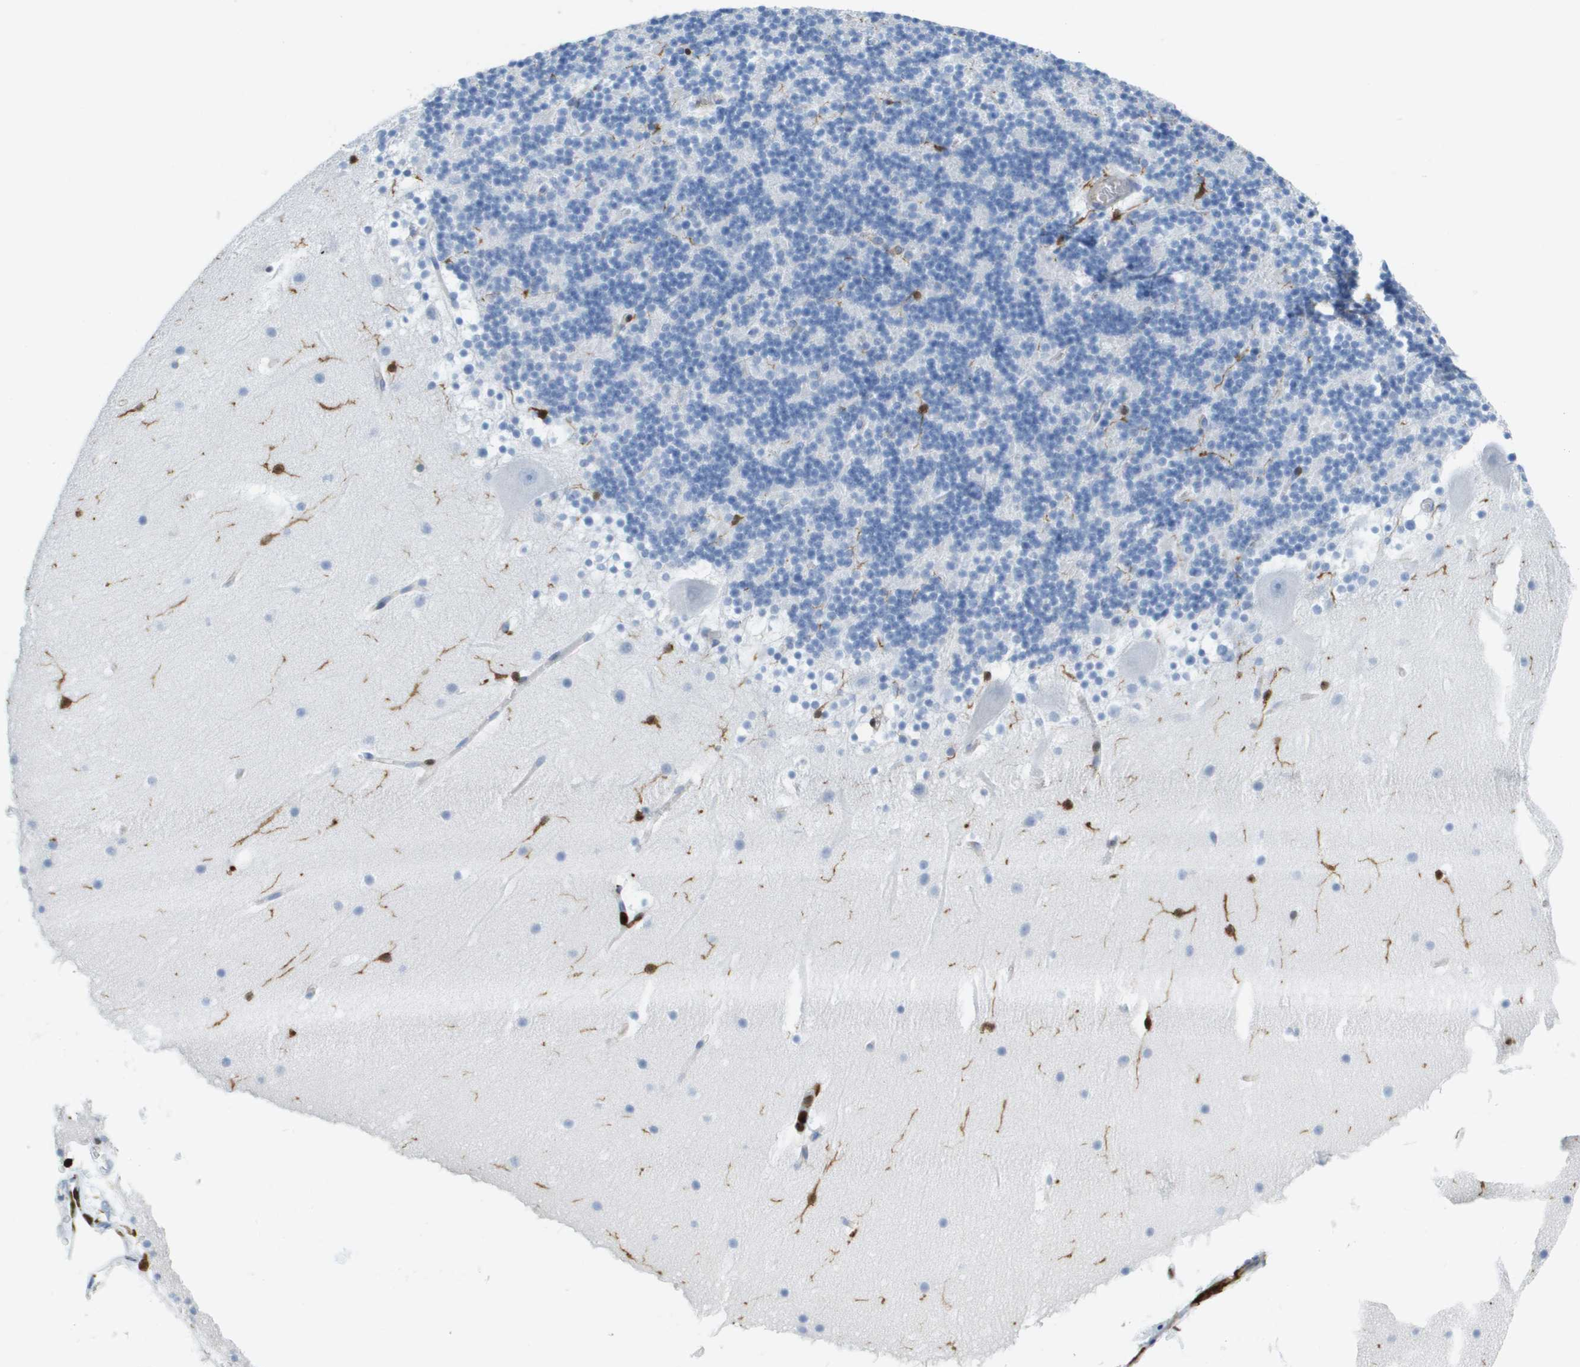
{"staining": {"intensity": "negative", "quantity": "none", "location": "none"}, "tissue": "cerebellum", "cell_type": "Cells in granular layer", "image_type": "normal", "snomed": [{"axis": "morphology", "description": "Normal tissue, NOS"}, {"axis": "topography", "description": "Cerebellum"}], "caption": "Cells in granular layer show no significant positivity in normal cerebellum. (Stains: DAB (3,3'-diaminobenzidine) immunohistochemistry with hematoxylin counter stain, Microscopy: brightfield microscopy at high magnification).", "gene": "DOCK5", "patient": {"sex": "male", "age": 45}}